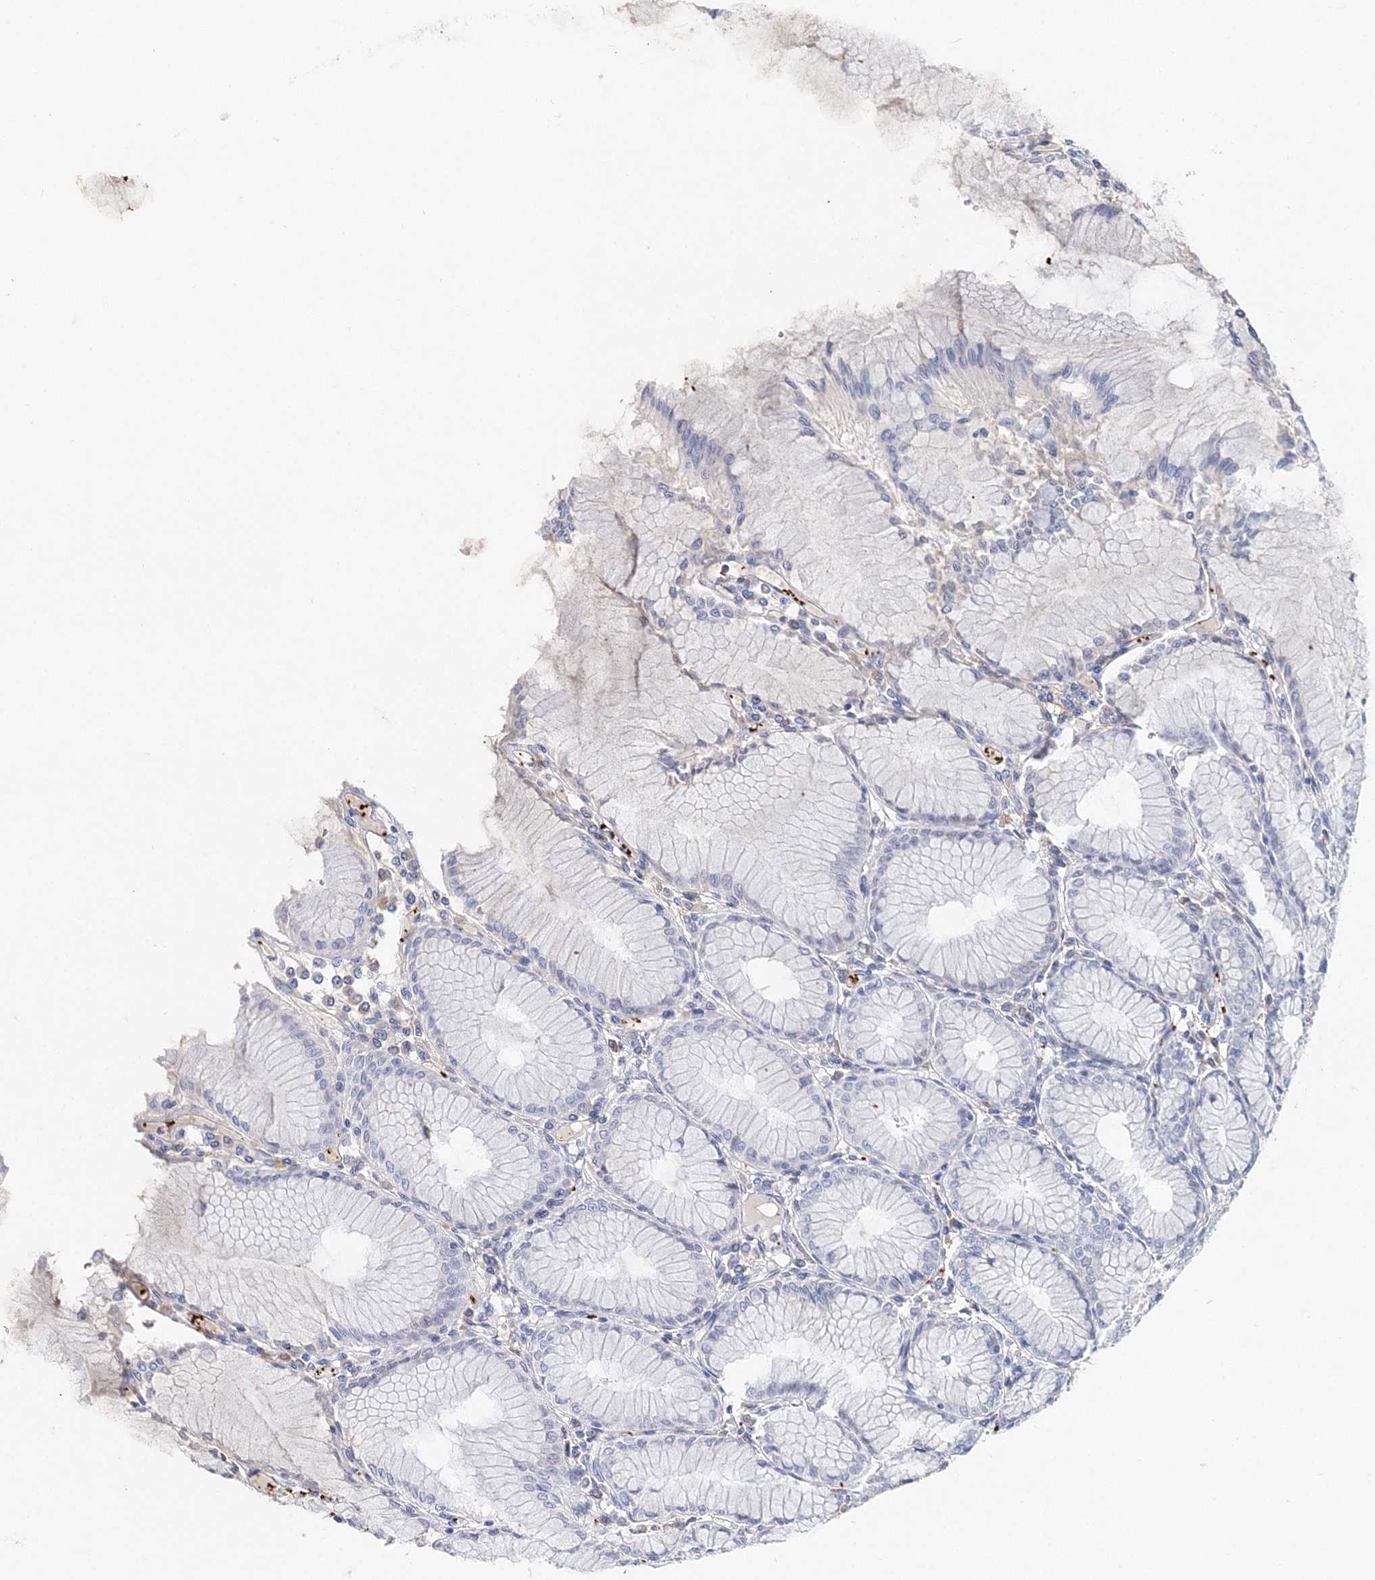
{"staining": {"intensity": "weak", "quantity": "<25%", "location": "cytoplasmic/membranous"}, "tissue": "stomach", "cell_type": "Glandular cells", "image_type": "normal", "snomed": [{"axis": "morphology", "description": "Normal tissue, NOS"}, {"axis": "topography", "description": "Stomach"}], "caption": "IHC photomicrograph of normal stomach: human stomach stained with DAB exhibits no significant protein staining in glandular cells. (Stains: DAB (3,3'-diaminobenzidine) immunohistochemistry with hematoxylin counter stain, Microscopy: brightfield microscopy at high magnification).", "gene": "MYOZ2", "patient": {"sex": "female", "age": 57}}